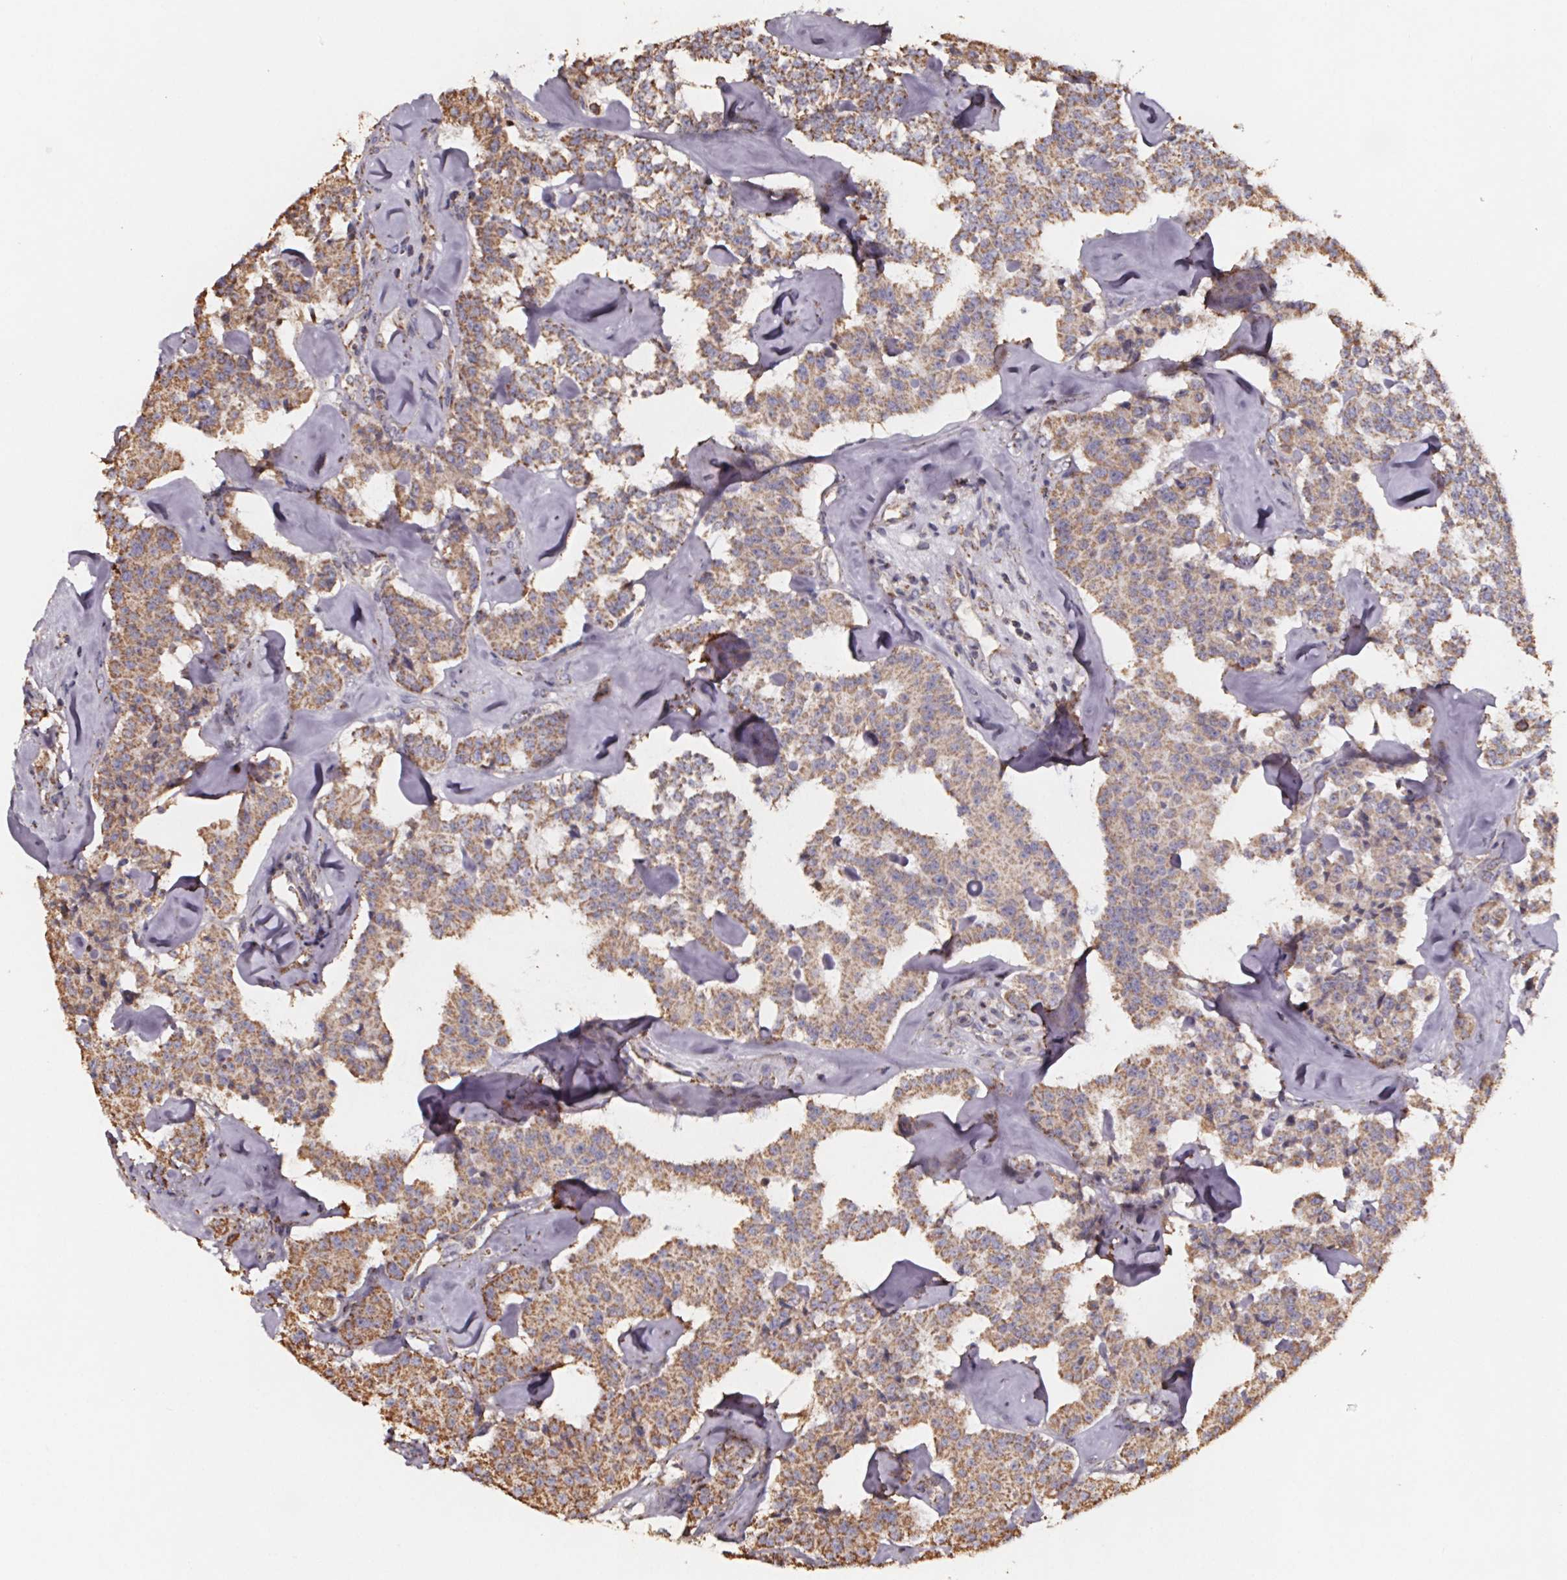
{"staining": {"intensity": "moderate", "quantity": ">75%", "location": "cytoplasmic/membranous"}, "tissue": "carcinoid", "cell_type": "Tumor cells", "image_type": "cancer", "snomed": [{"axis": "morphology", "description": "Carcinoid, malignant, NOS"}, {"axis": "topography", "description": "Pancreas"}], "caption": "Protein analysis of carcinoid (malignant) tissue displays moderate cytoplasmic/membranous positivity in approximately >75% of tumor cells.", "gene": "SLC35D2", "patient": {"sex": "male", "age": 41}}